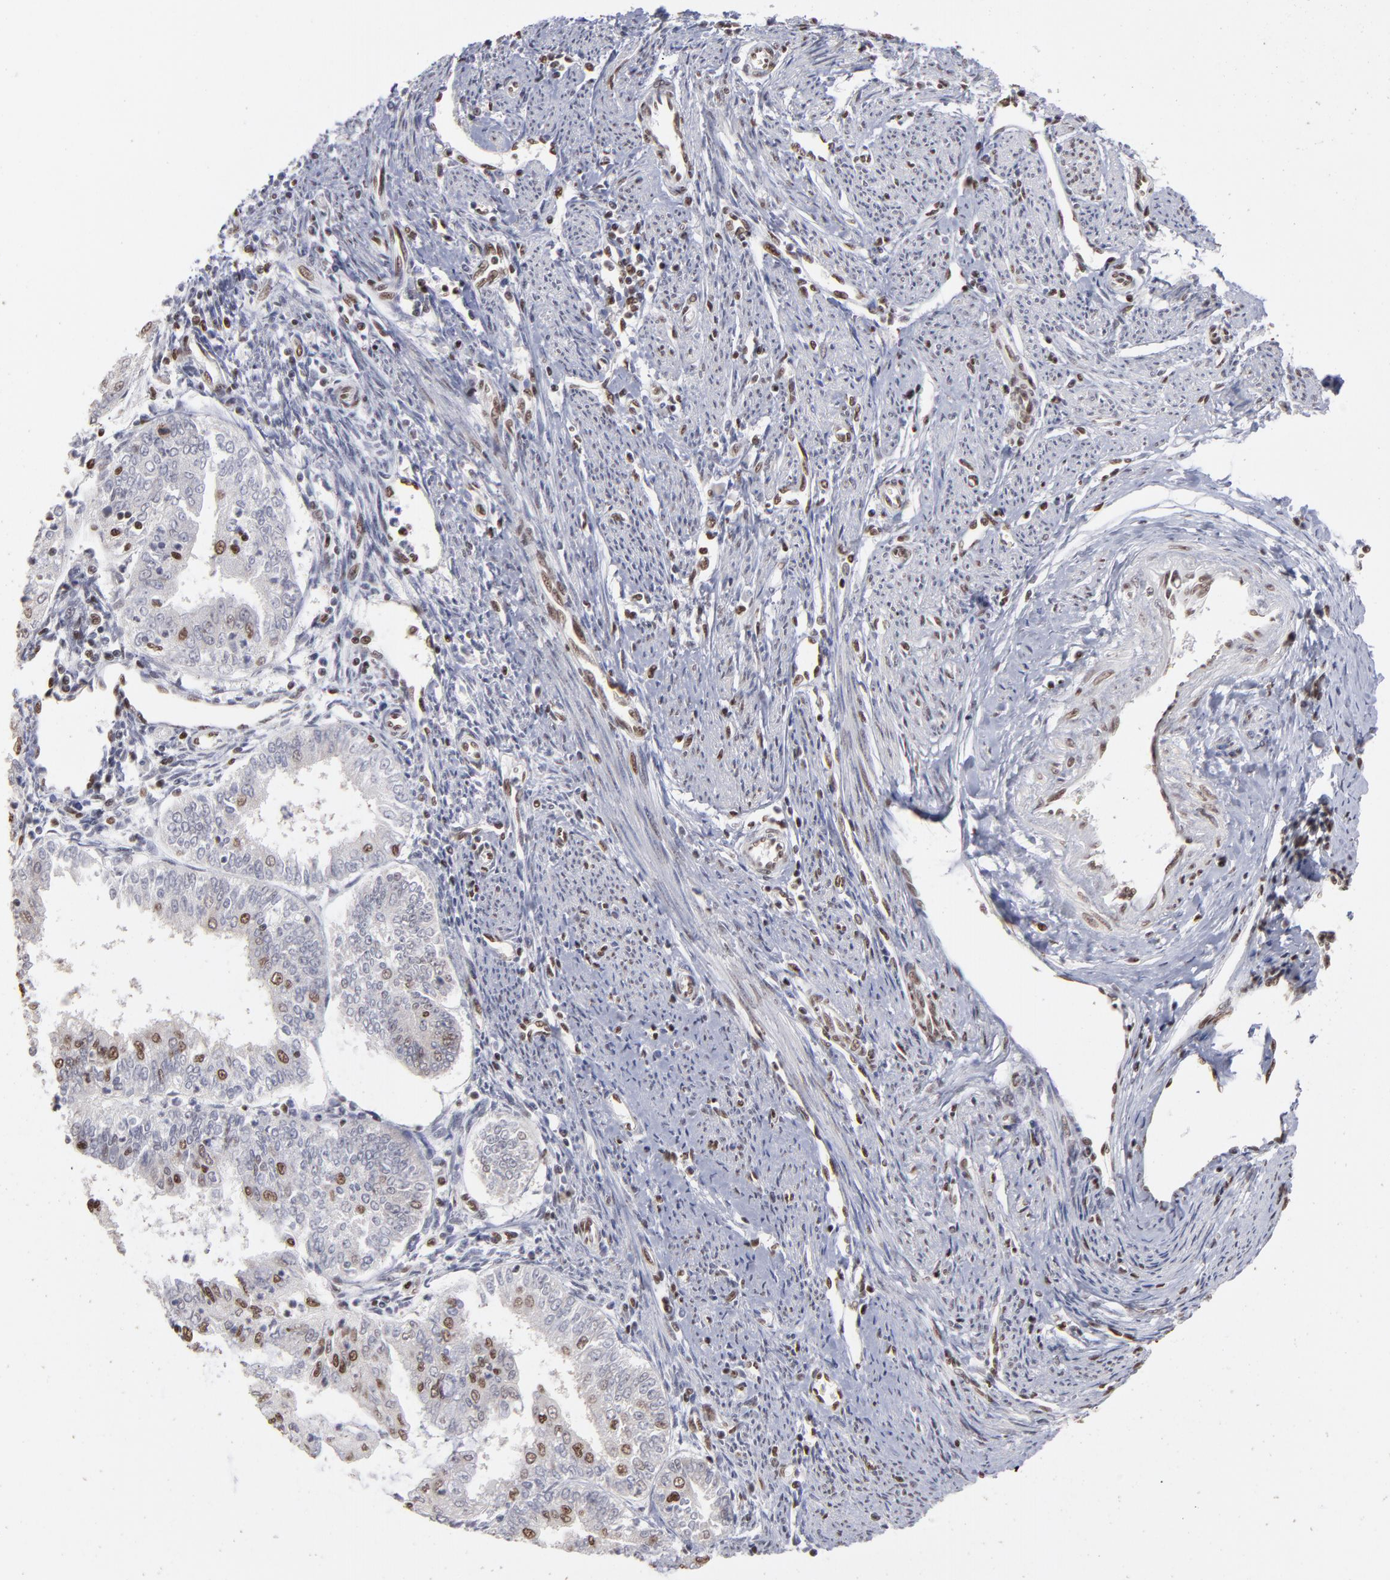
{"staining": {"intensity": "strong", "quantity": "25%-75%", "location": "nuclear"}, "tissue": "endometrial cancer", "cell_type": "Tumor cells", "image_type": "cancer", "snomed": [{"axis": "morphology", "description": "Adenocarcinoma, NOS"}, {"axis": "topography", "description": "Endometrium"}], "caption": "Endometrial cancer (adenocarcinoma) stained with a brown dye reveals strong nuclear positive positivity in approximately 25%-75% of tumor cells.", "gene": "ZNF3", "patient": {"sex": "female", "age": 75}}